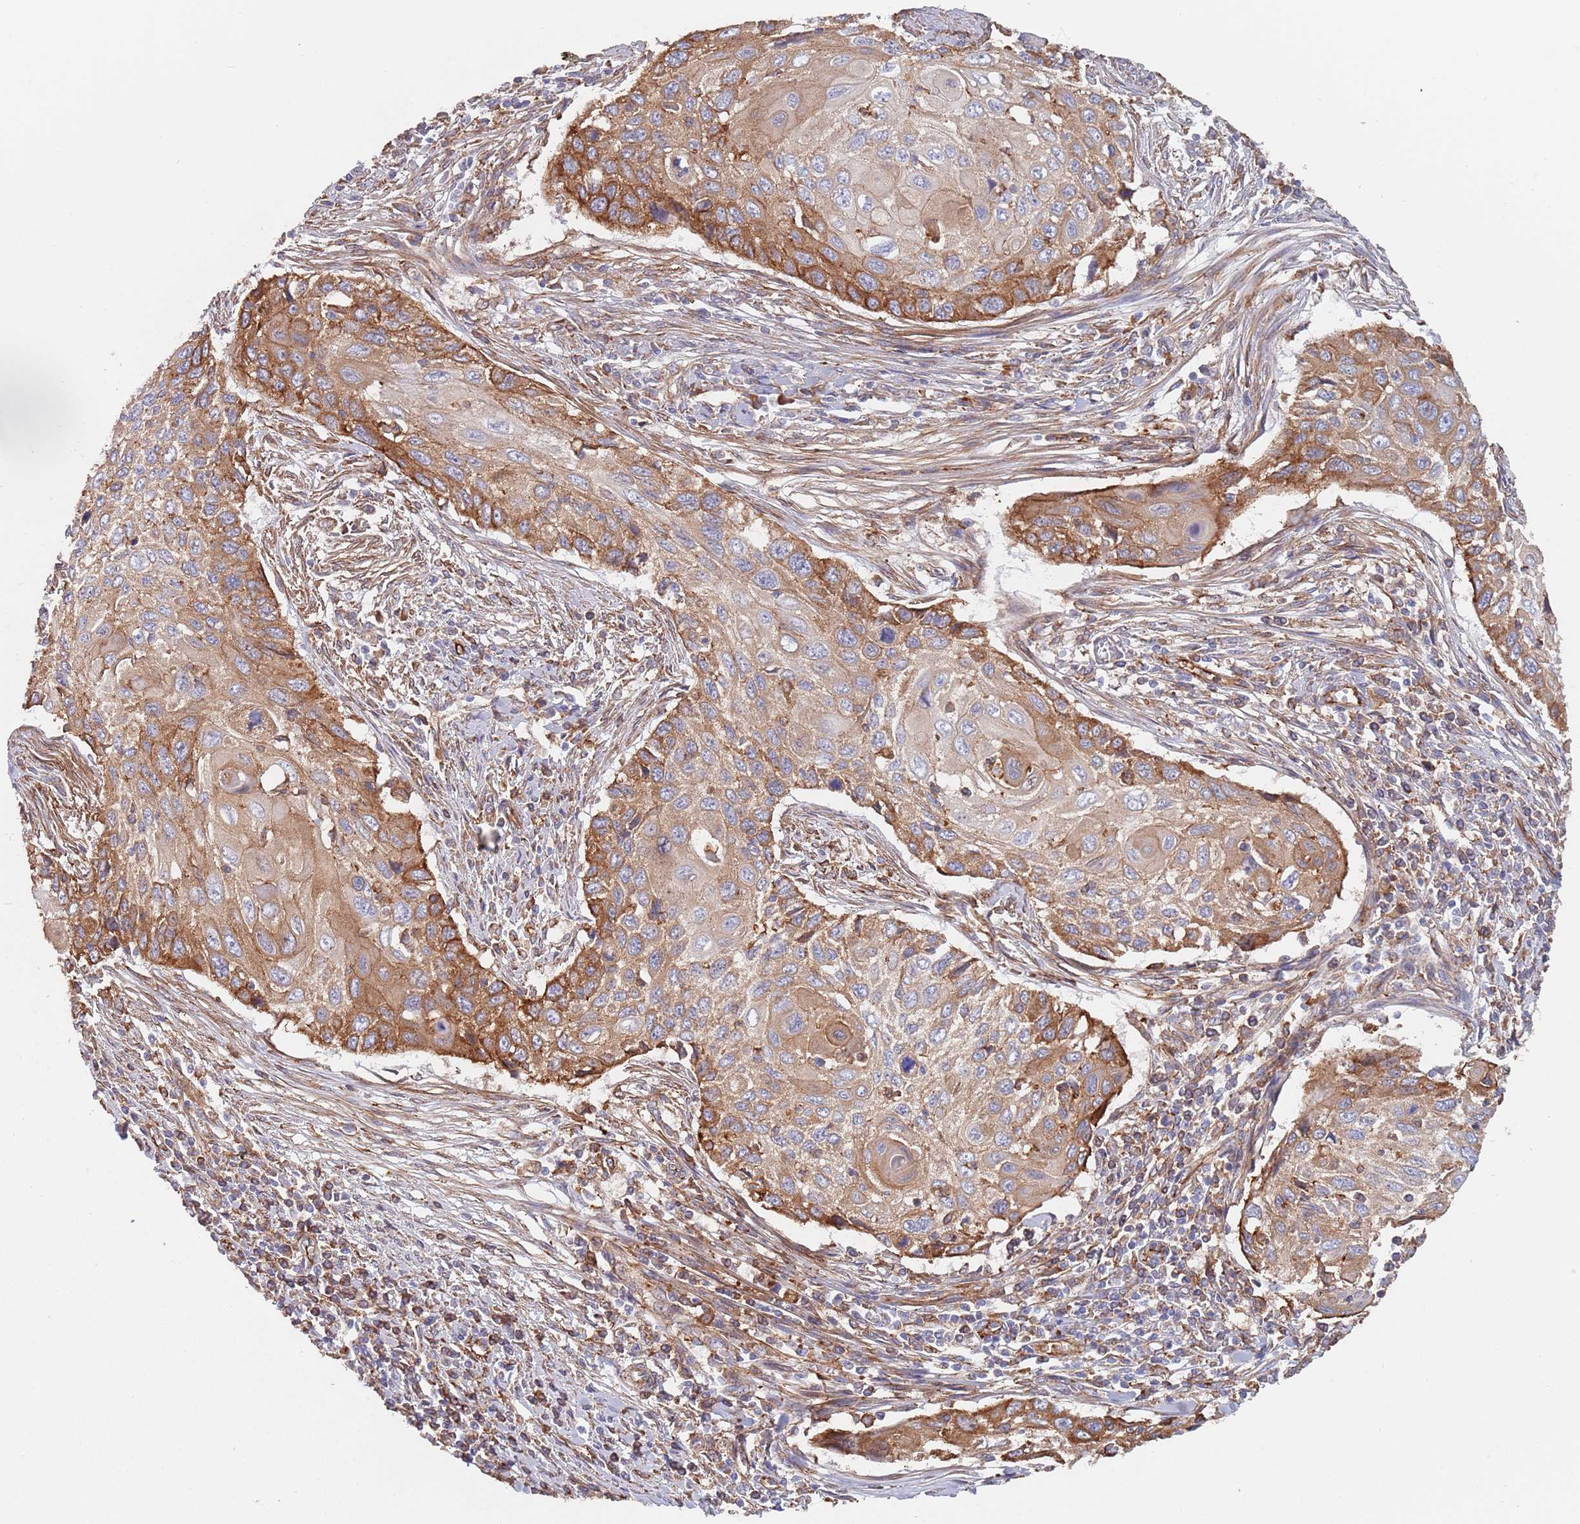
{"staining": {"intensity": "moderate", "quantity": "25%-75%", "location": "cytoplasmic/membranous"}, "tissue": "cervical cancer", "cell_type": "Tumor cells", "image_type": "cancer", "snomed": [{"axis": "morphology", "description": "Squamous cell carcinoma, NOS"}, {"axis": "topography", "description": "Cervix"}], "caption": "This is an image of immunohistochemistry (IHC) staining of cervical squamous cell carcinoma, which shows moderate positivity in the cytoplasmic/membranous of tumor cells.", "gene": "DCUN1D3", "patient": {"sex": "female", "age": 70}}